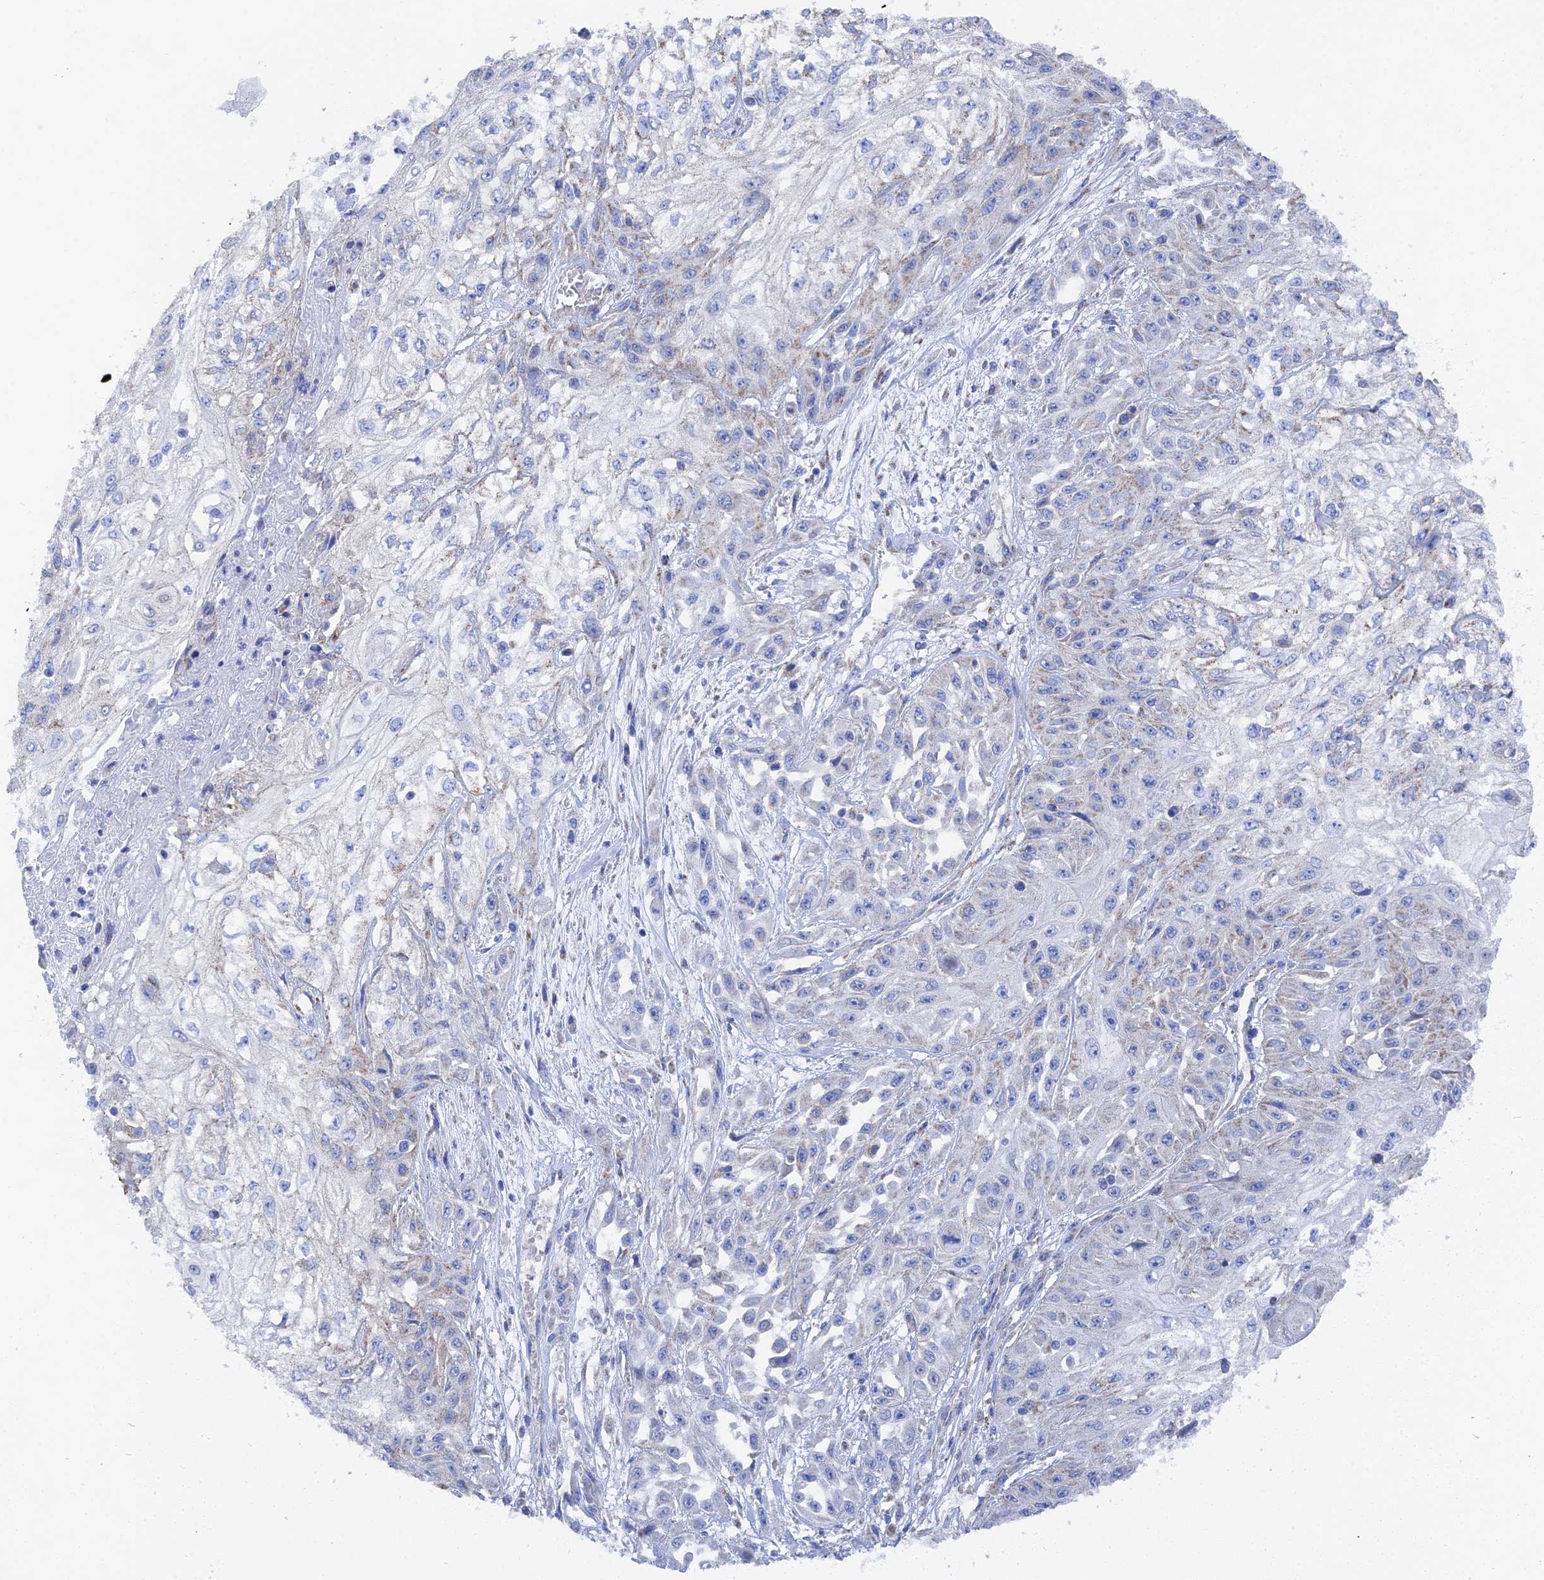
{"staining": {"intensity": "negative", "quantity": "none", "location": "none"}, "tissue": "skin cancer", "cell_type": "Tumor cells", "image_type": "cancer", "snomed": [{"axis": "morphology", "description": "Squamous cell carcinoma, NOS"}, {"axis": "morphology", "description": "Squamous cell carcinoma, metastatic, NOS"}, {"axis": "topography", "description": "Skin"}, {"axis": "topography", "description": "Lymph node"}], "caption": "Immunohistochemical staining of human skin cancer (metastatic squamous cell carcinoma) exhibits no significant expression in tumor cells. (DAB (3,3'-diaminobenzidine) immunohistochemistry with hematoxylin counter stain).", "gene": "IFT80", "patient": {"sex": "male", "age": 75}}